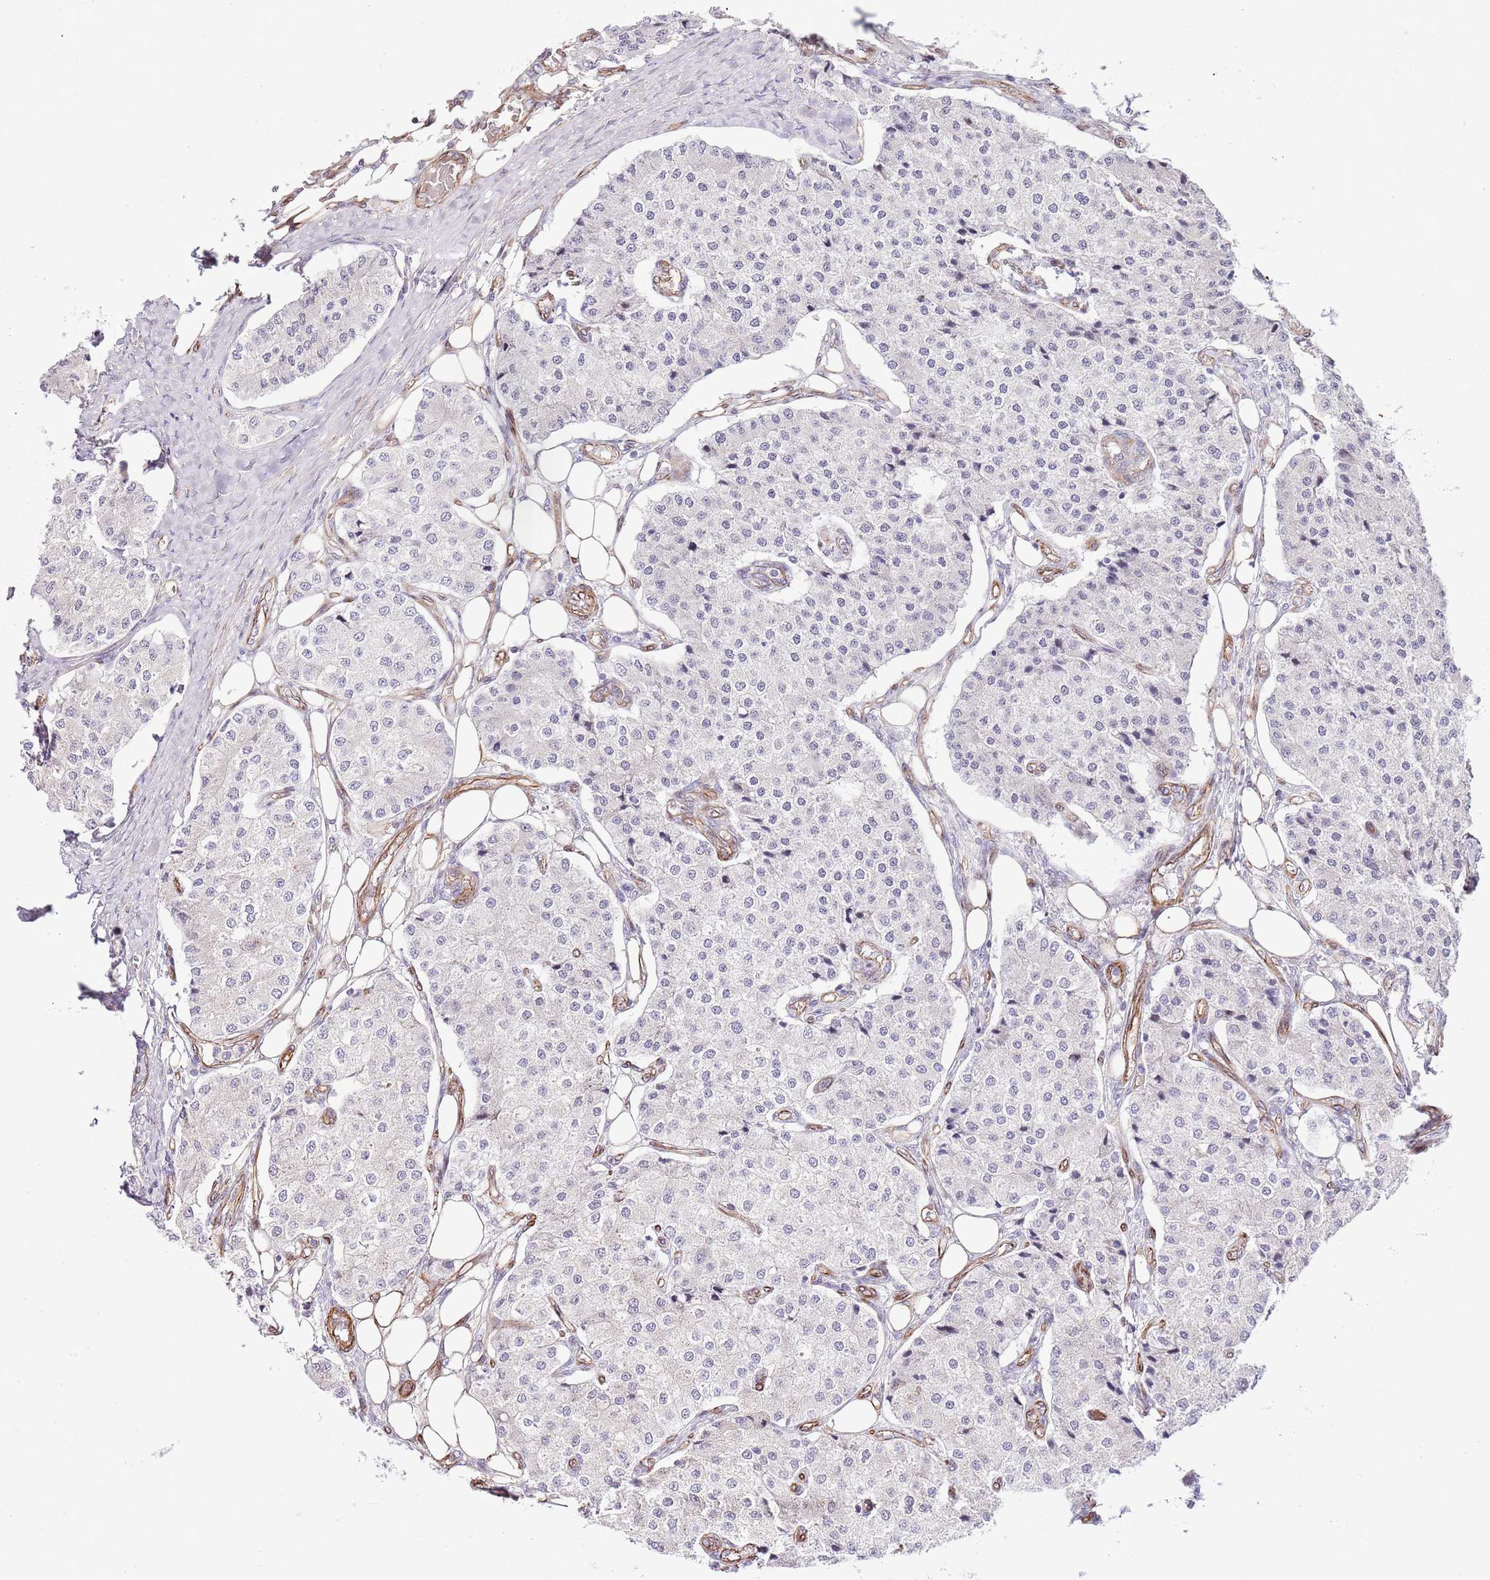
{"staining": {"intensity": "negative", "quantity": "none", "location": "none"}, "tissue": "carcinoid", "cell_type": "Tumor cells", "image_type": "cancer", "snomed": [{"axis": "morphology", "description": "Carcinoid, malignant, NOS"}, {"axis": "topography", "description": "Colon"}], "caption": "Tumor cells show no significant protein expression in malignant carcinoid.", "gene": "NEK3", "patient": {"sex": "female", "age": 52}}